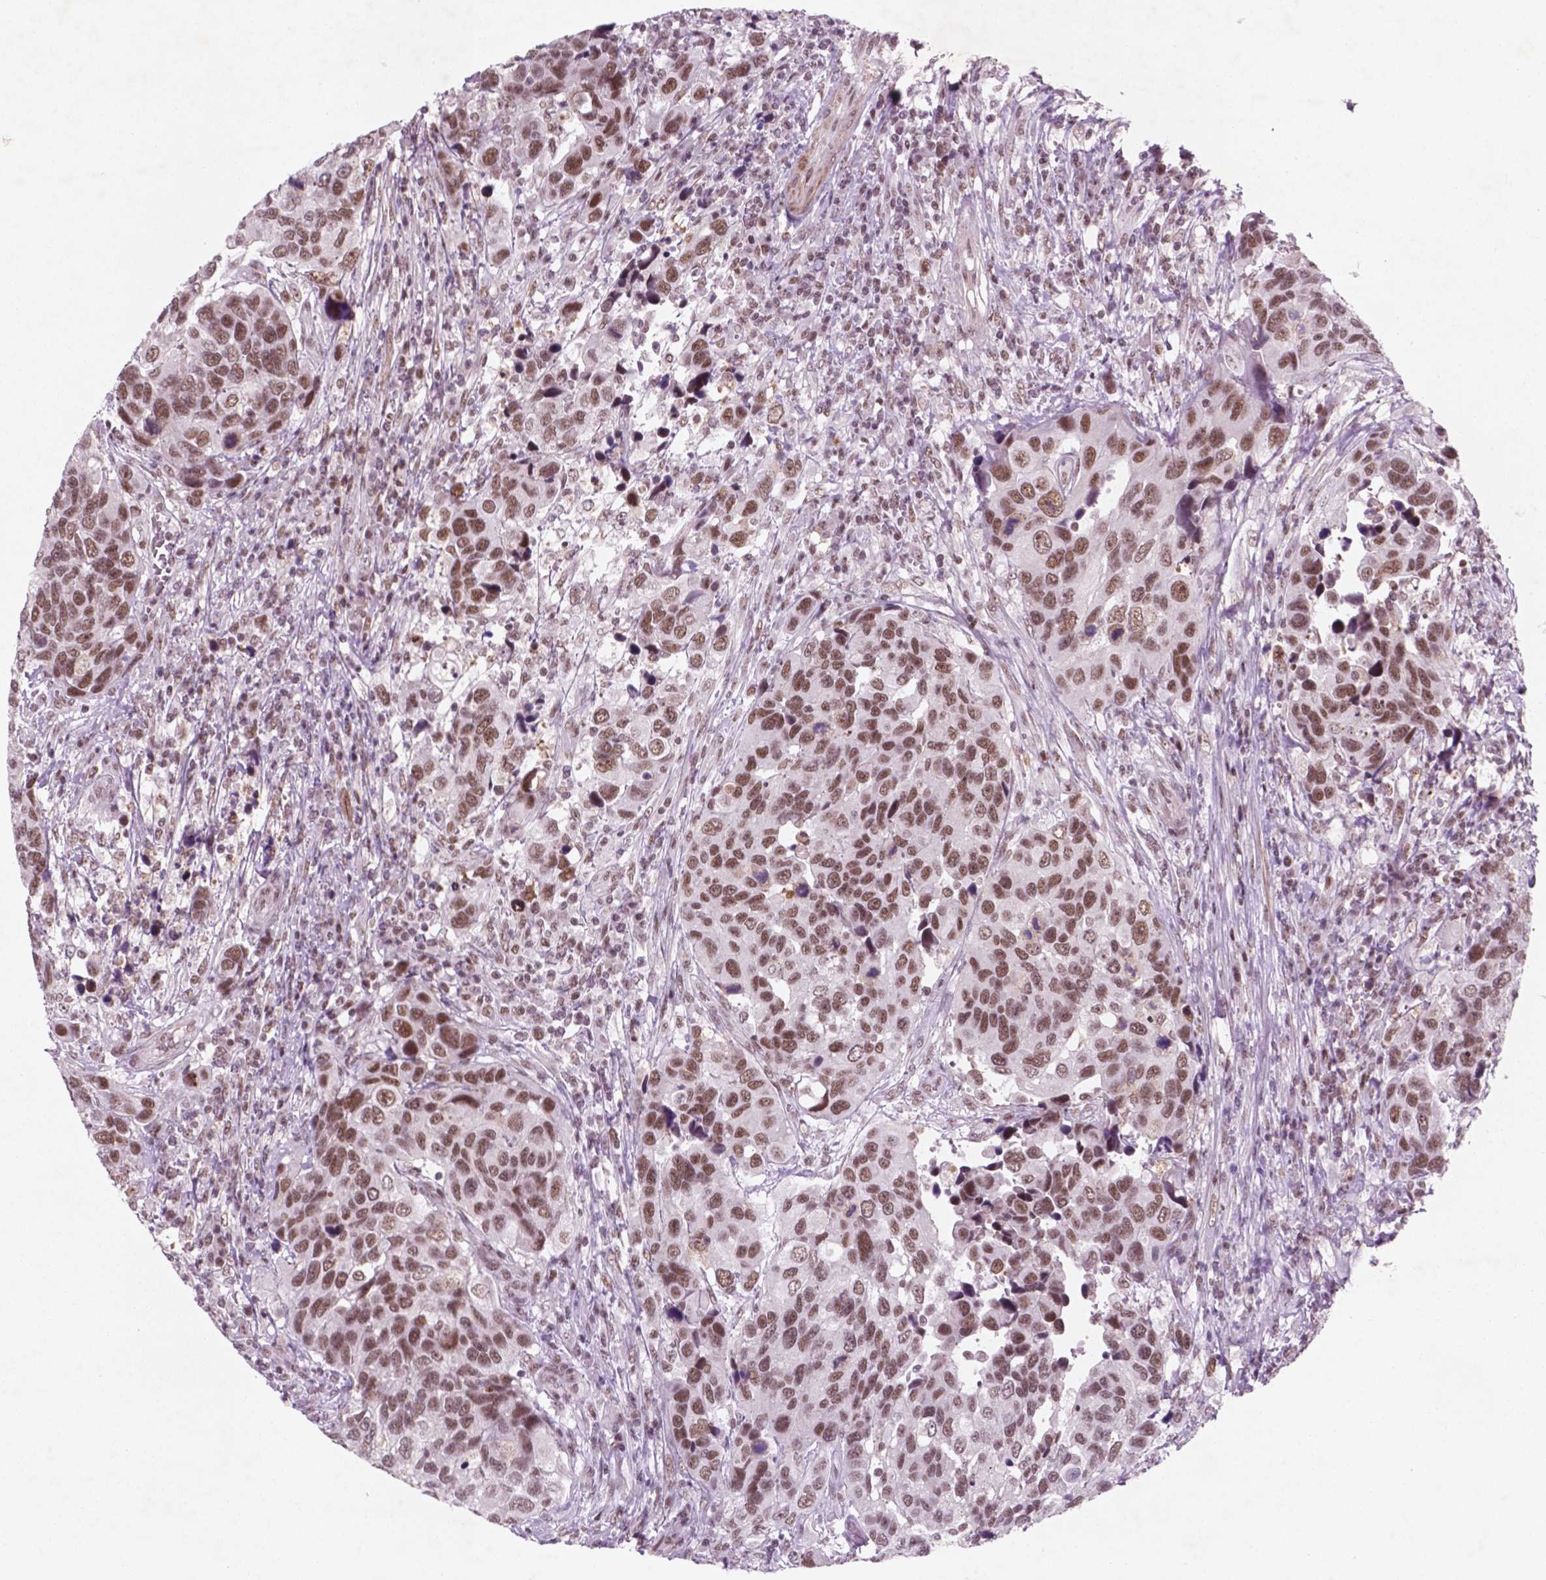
{"staining": {"intensity": "moderate", "quantity": ">75%", "location": "nuclear"}, "tissue": "urothelial cancer", "cell_type": "Tumor cells", "image_type": "cancer", "snomed": [{"axis": "morphology", "description": "Urothelial carcinoma, High grade"}, {"axis": "topography", "description": "Urinary bladder"}], "caption": "A high-resolution micrograph shows immunohistochemistry staining of urothelial cancer, which shows moderate nuclear positivity in approximately >75% of tumor cells. Ihc stains the protein of interest in brown and the nuclei are stained blue.", "gene": "CTR9", "patient": {"sex": "male", "age": 60}}